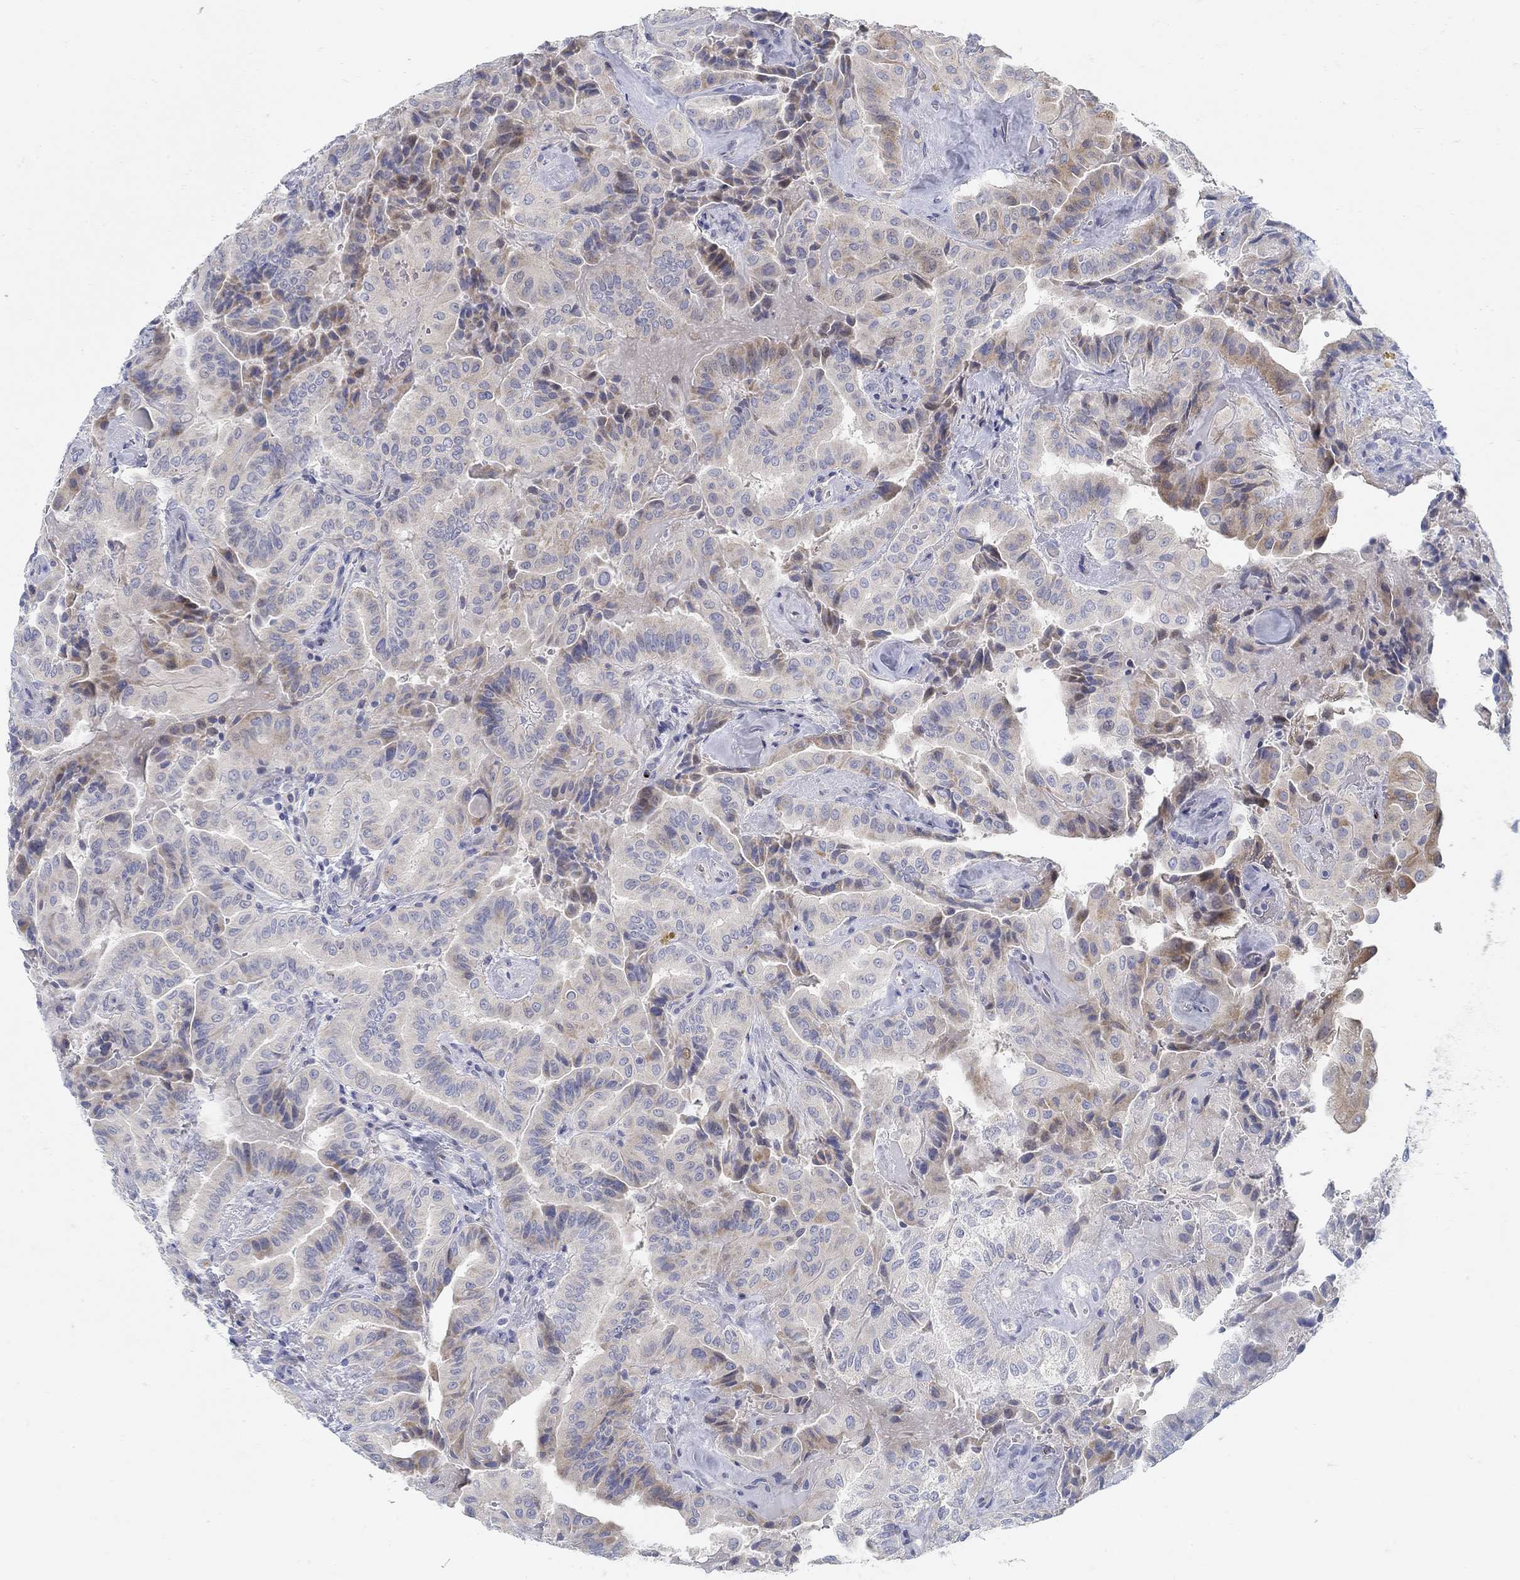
{"staining": {"intensity": "moderate", "quantity": "<25%", "location": "cytoplasmic/membranous"}, "tissue": "thyroid cancer", "cell_type": "Tumor cells", "image_type": "cancer", "snomed": [{"axis": "morphology", "description": "Papillary adenocarcinoma, NOS"}, {"axis": "topography", "description": "Thyroid gland"}], "caption": "High-magnification brightfield microscopy of thyroid cancer stained with DAB (3,3'-diaminobenzidine) (brown) and counterstained with hematoxylin (blue). tumor cells exhibit moderate cytoplasmic/membranous positivity is present in approximately<25% of cells.", "gene": "ANO7", "patient": {"sex": "female", "age": 68}}